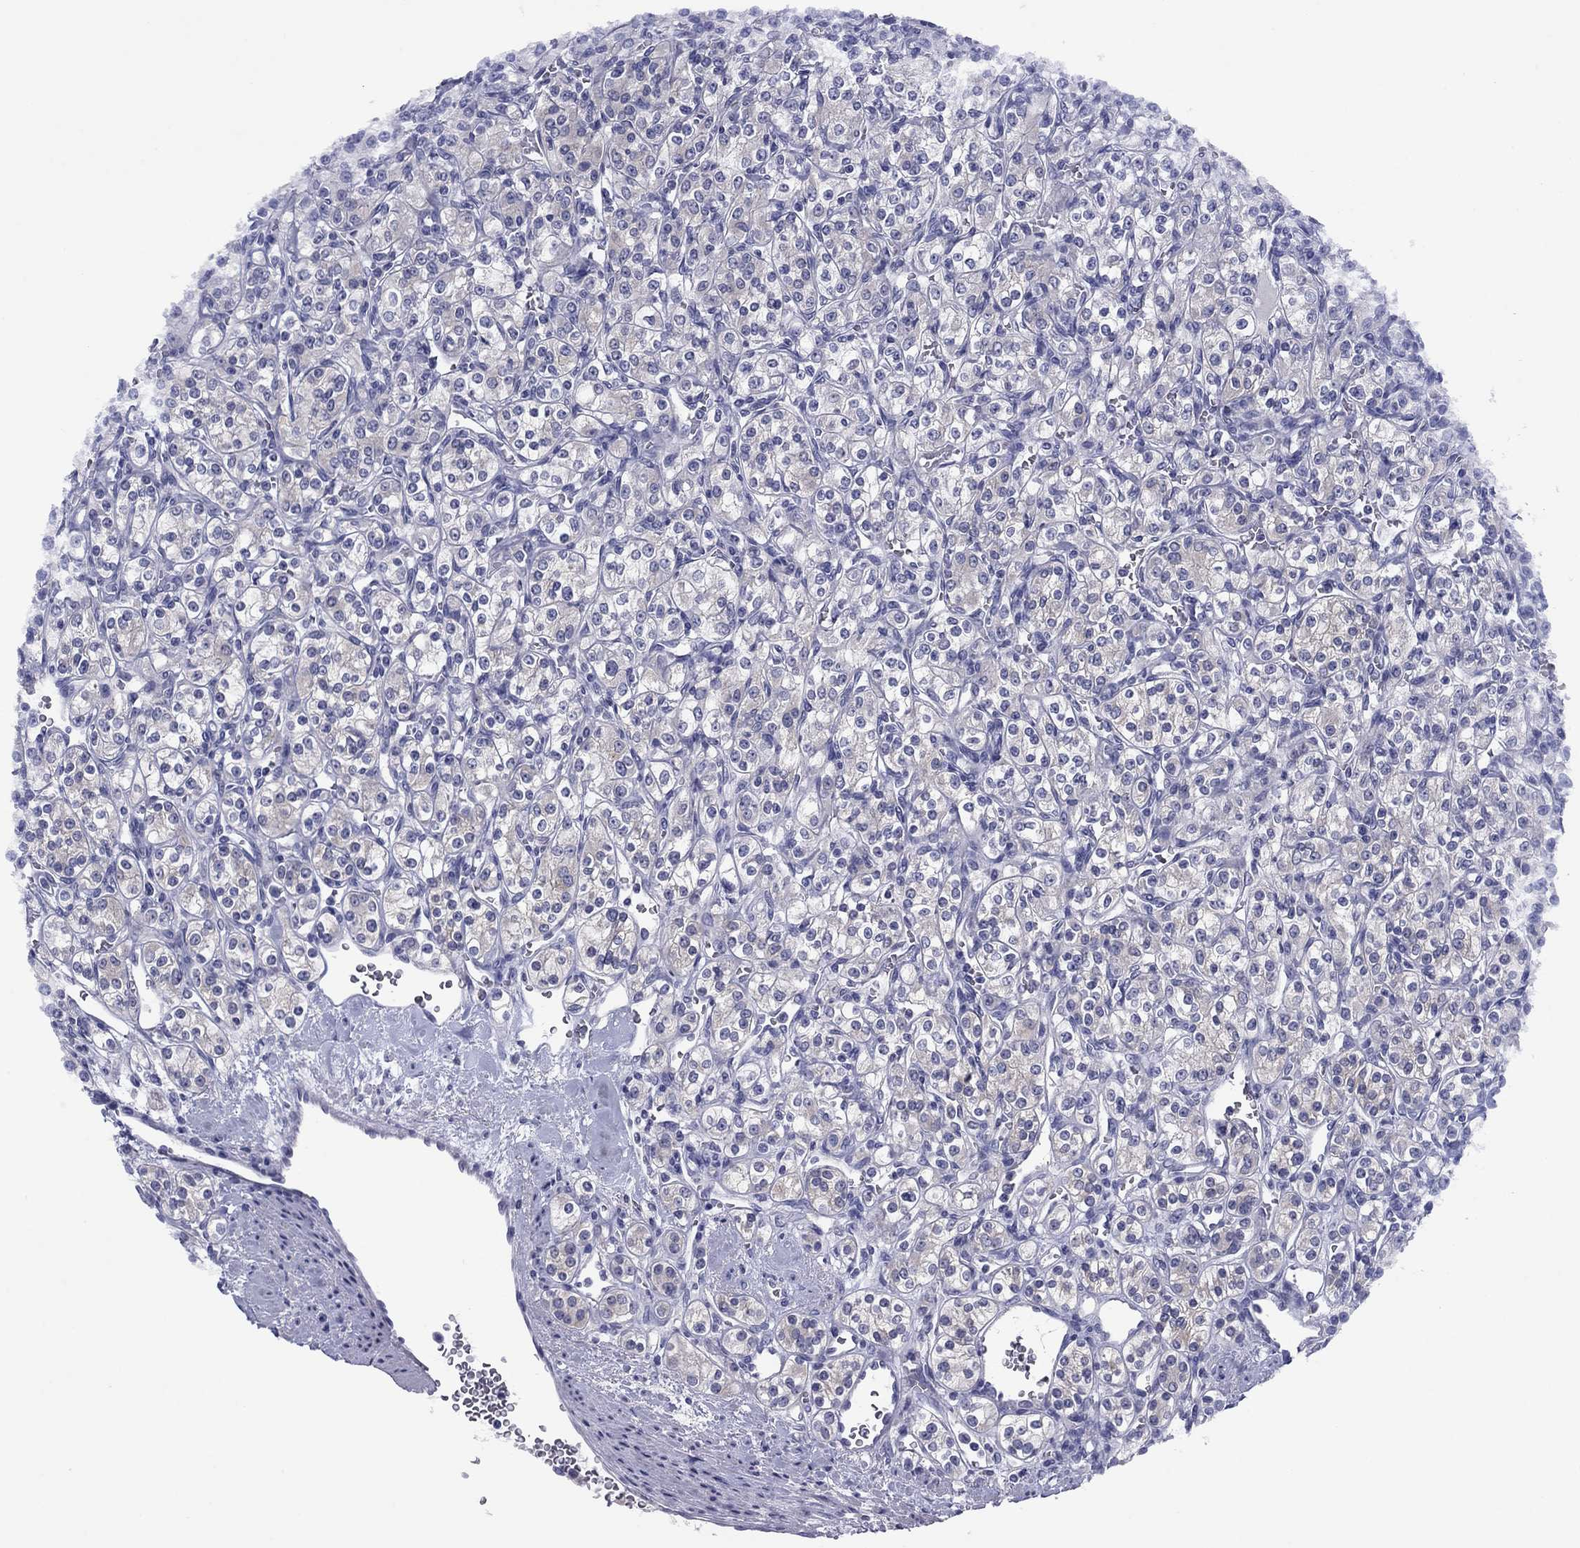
{"staining": {"intensity": "negative", "quantity": "none", "location": "none"}, "tissue": "renal cancer", "cell_type": "Tumor cells", "image_type": "cancer", "snomed": [{"axis": "morphology", "description": "Adenocarcinoma, NOS"}, {"axis": "topography", "description": "Kidney"}], "caption": "High power microscopy histopathology image of an immunohistochemistry (IHC) micrograph of adenocarcinoma (renal), revealing no significant staining in tumor cells.", "gene": "TCFL5", "patient": {"sex": "male", "age": 77}}